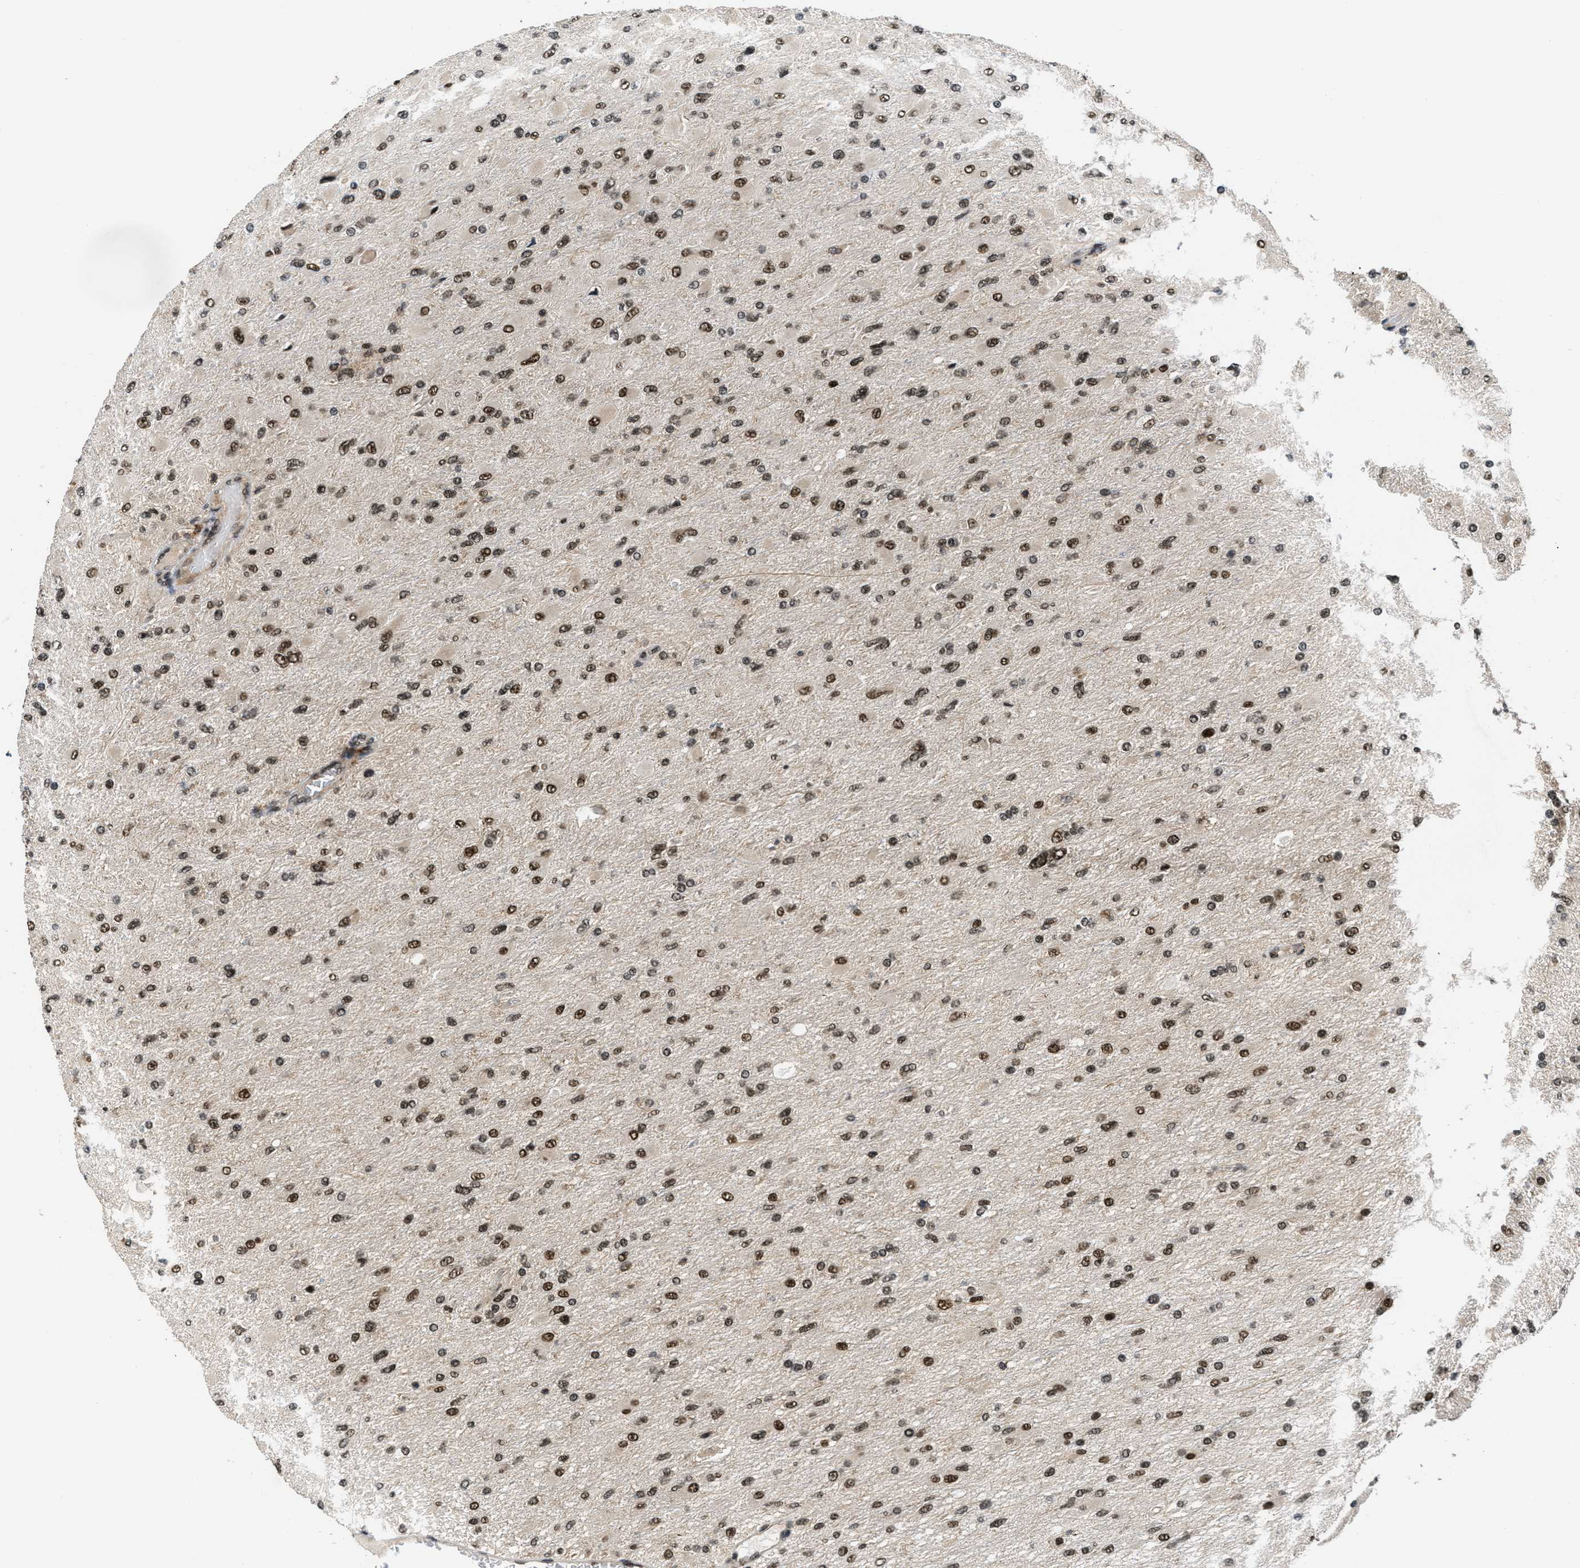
{"staining": {"intensity": "strong", "quantity": ">75%", "location": "nuclear"}, "tissue": "glioma", "cell_type": "Tumor cells", "image_type": "cancer", "snomed": [{"axis": "morphology", "description": "Glioma, malignant, High grade"}, {"axis": "topography", "description": "Cerebral cortex"}], "caption": "DAB immunohistochemical staining of malignant glioma (high-grade) displays strong nuclear protein staining in approximately >75% of tumor cells.", "gene": "CUL4B", "patient": {"sex": "female", "age": 36}}